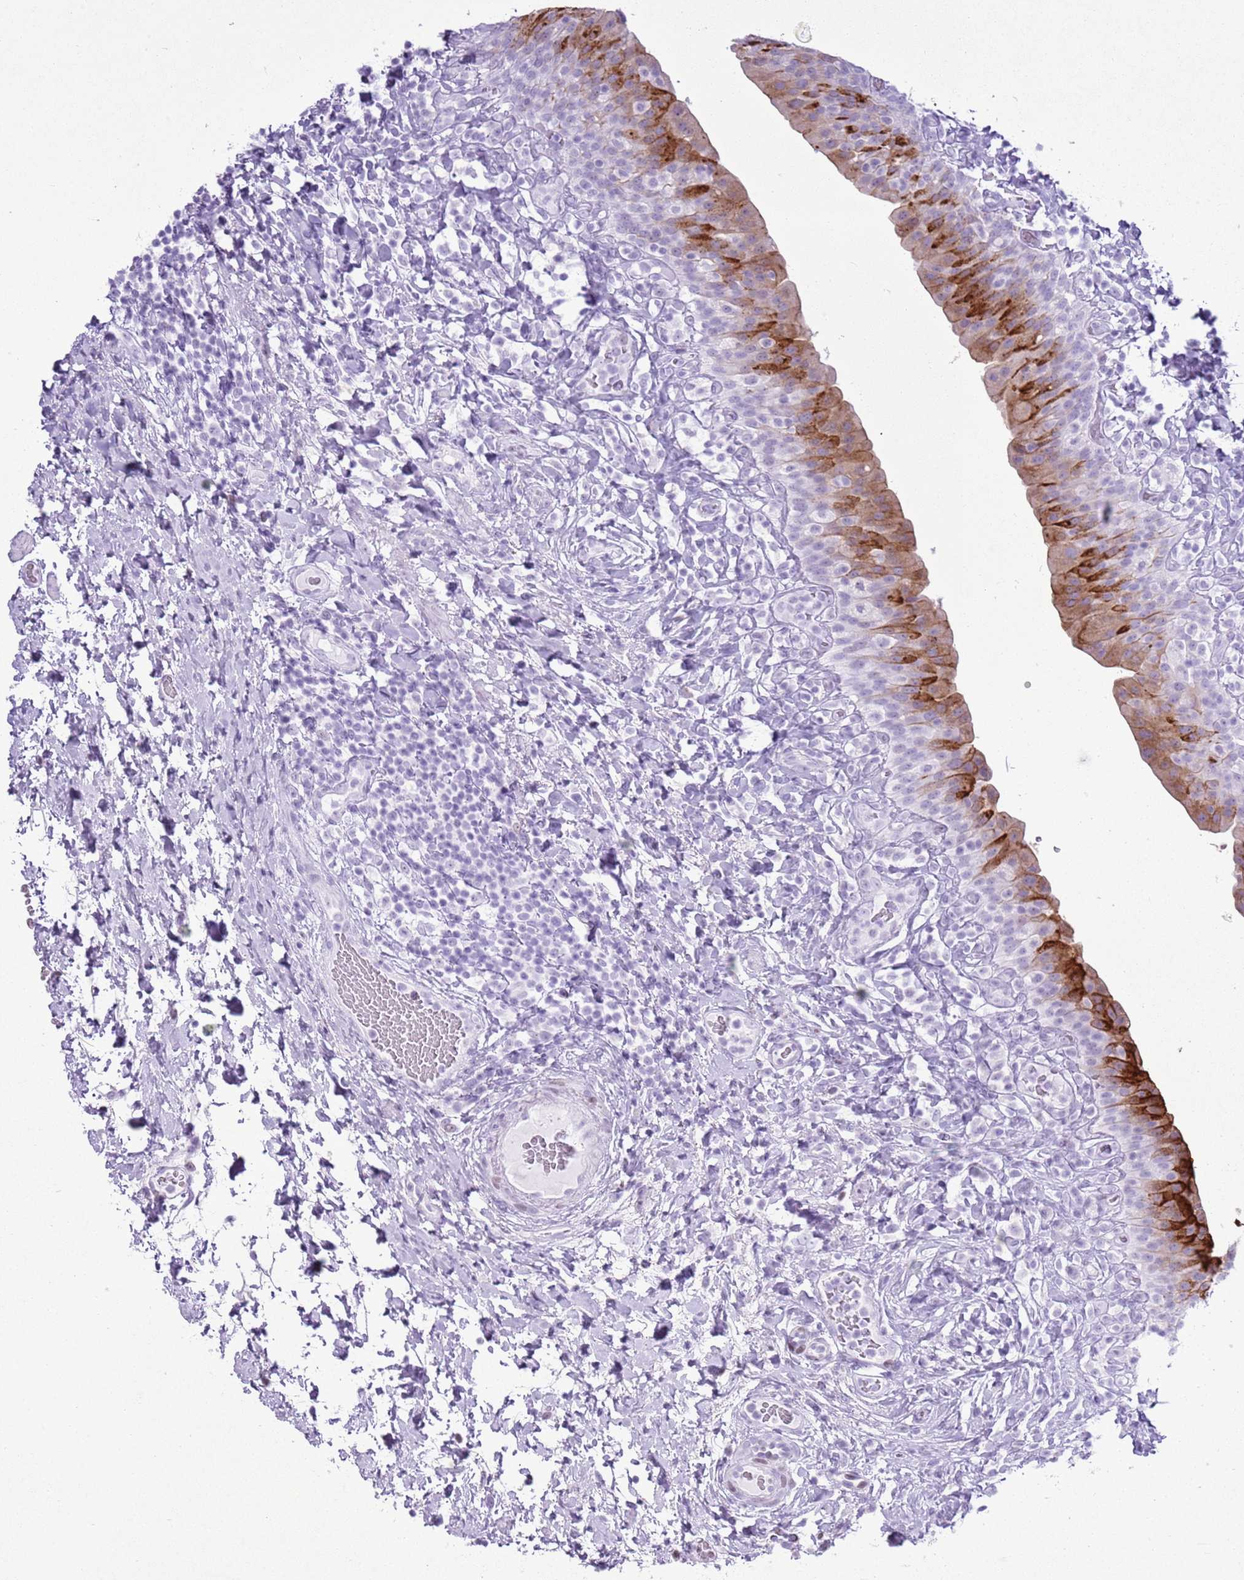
{"staining": {"intensity": "strong", "quantity": "25%-75%", "location": "cytoplasmic/membranous"}, "tissue": "urinary bladder", "cell_type": "Urothelial cells", "image_type": "normal", "snomed": [{"axis": "morphology", "description": "Normal tissue, NOS"}, {"axis": "morphology", "description": "Inflammation, NOS"}, {"axis": "topography", "description": "Urinary bladder"}], "caption": "DAB immunohistochemical staining of benign human urinary bladder shows strong cytoplasmic/membranous protein positivity in about 25%-75% of urothelial cells.", "gene": "ASIP", "patient": {"sex": "male", "age": 64}}